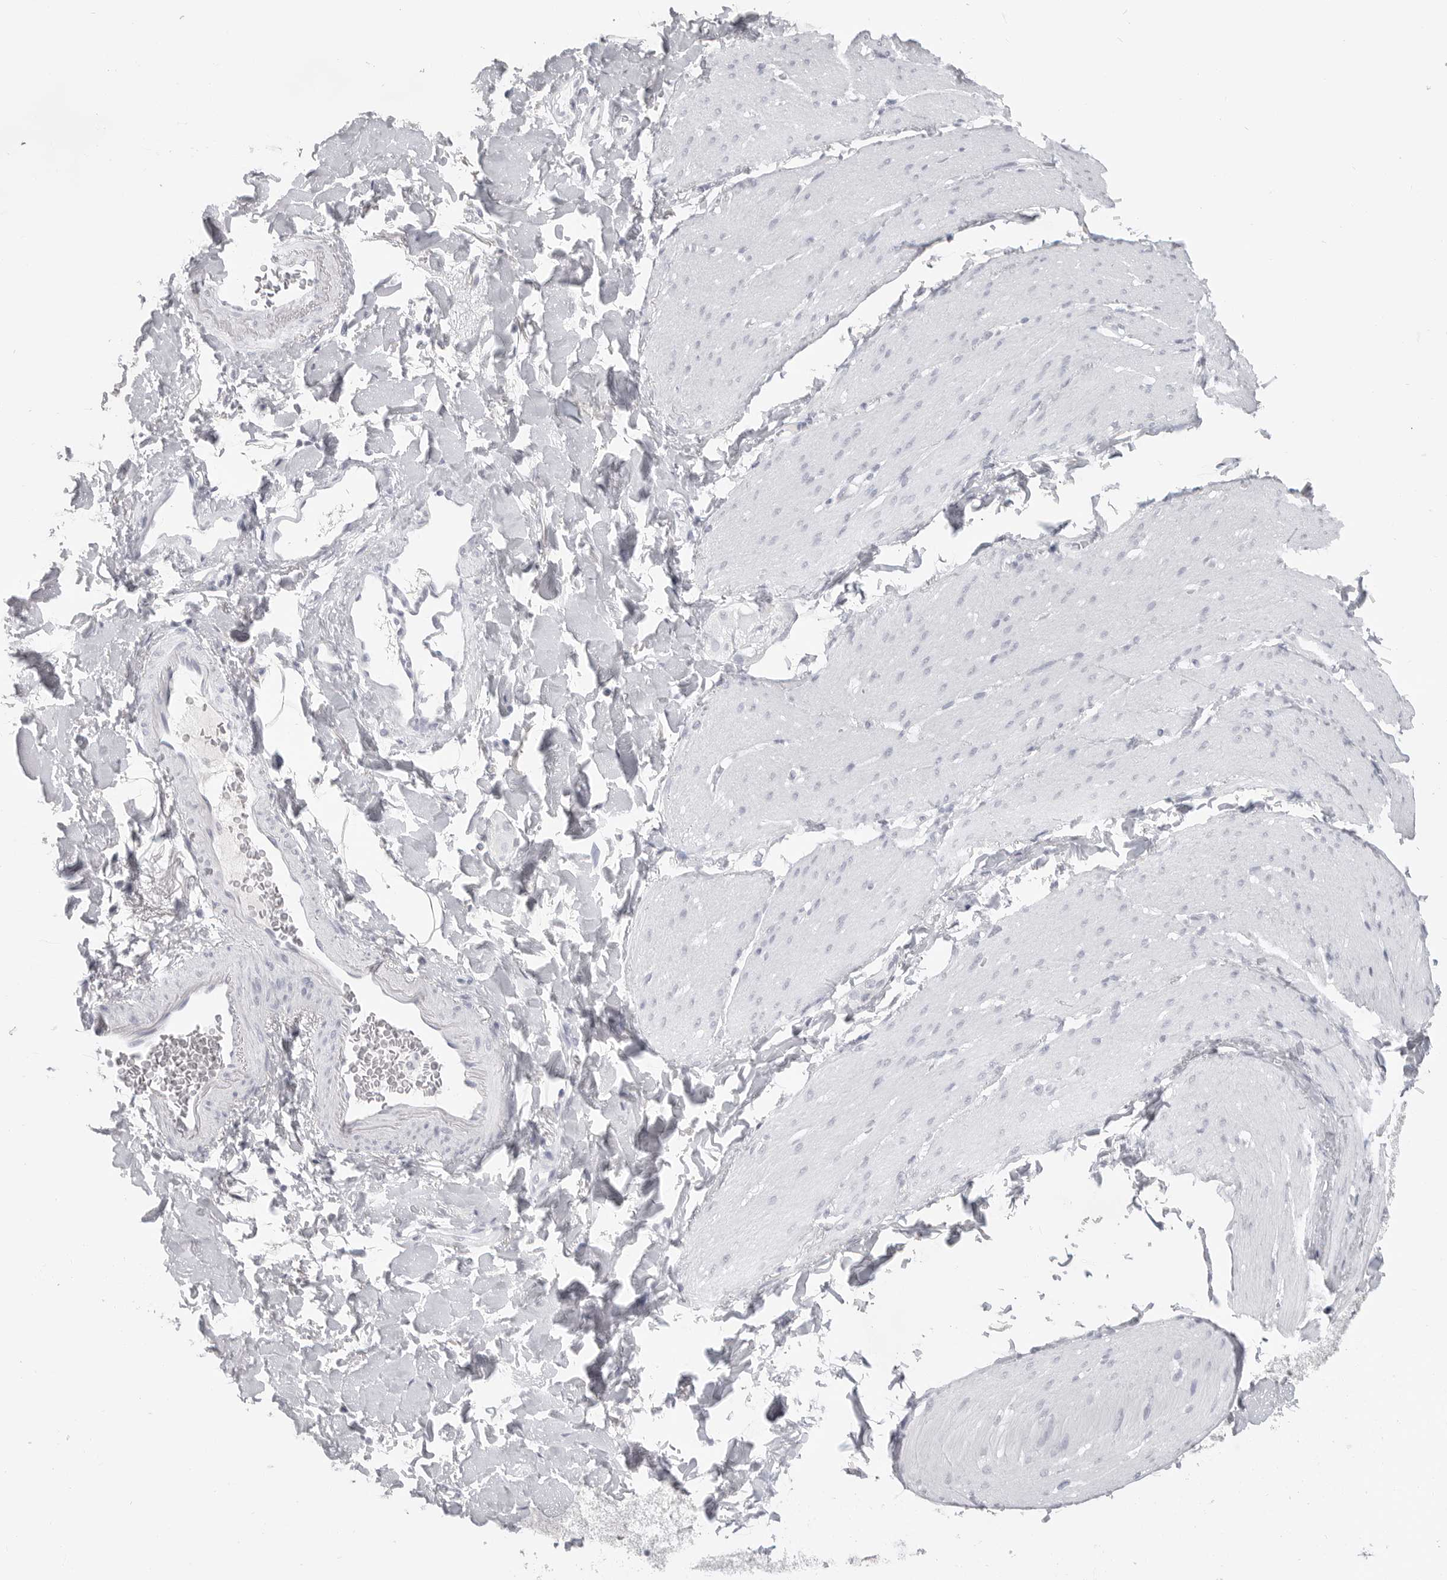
{"staining": {"intensity": "negative", "quantity": "none", "location": "none"}, "tissue": "smooth muscle", "cell_type": "Smooth muscle cells", "image_type": "normal", "snomed": [{"axis": "morphology", "description": "Normal tissue, NOS"}, {"axis": "topography", "description": "Smooth muscle"}, {"axis": "topography", "description": "Small intestine"}], "caption": "This micrograph is of unremarkable smooth muscle stained with immunohistochemistry to label a protein in brown with the nuclei are counter-stained blue. There is no staining in smooth muscle cells.", "gene": "LY6D", "patient": {"sex": "female", "age": 84}}